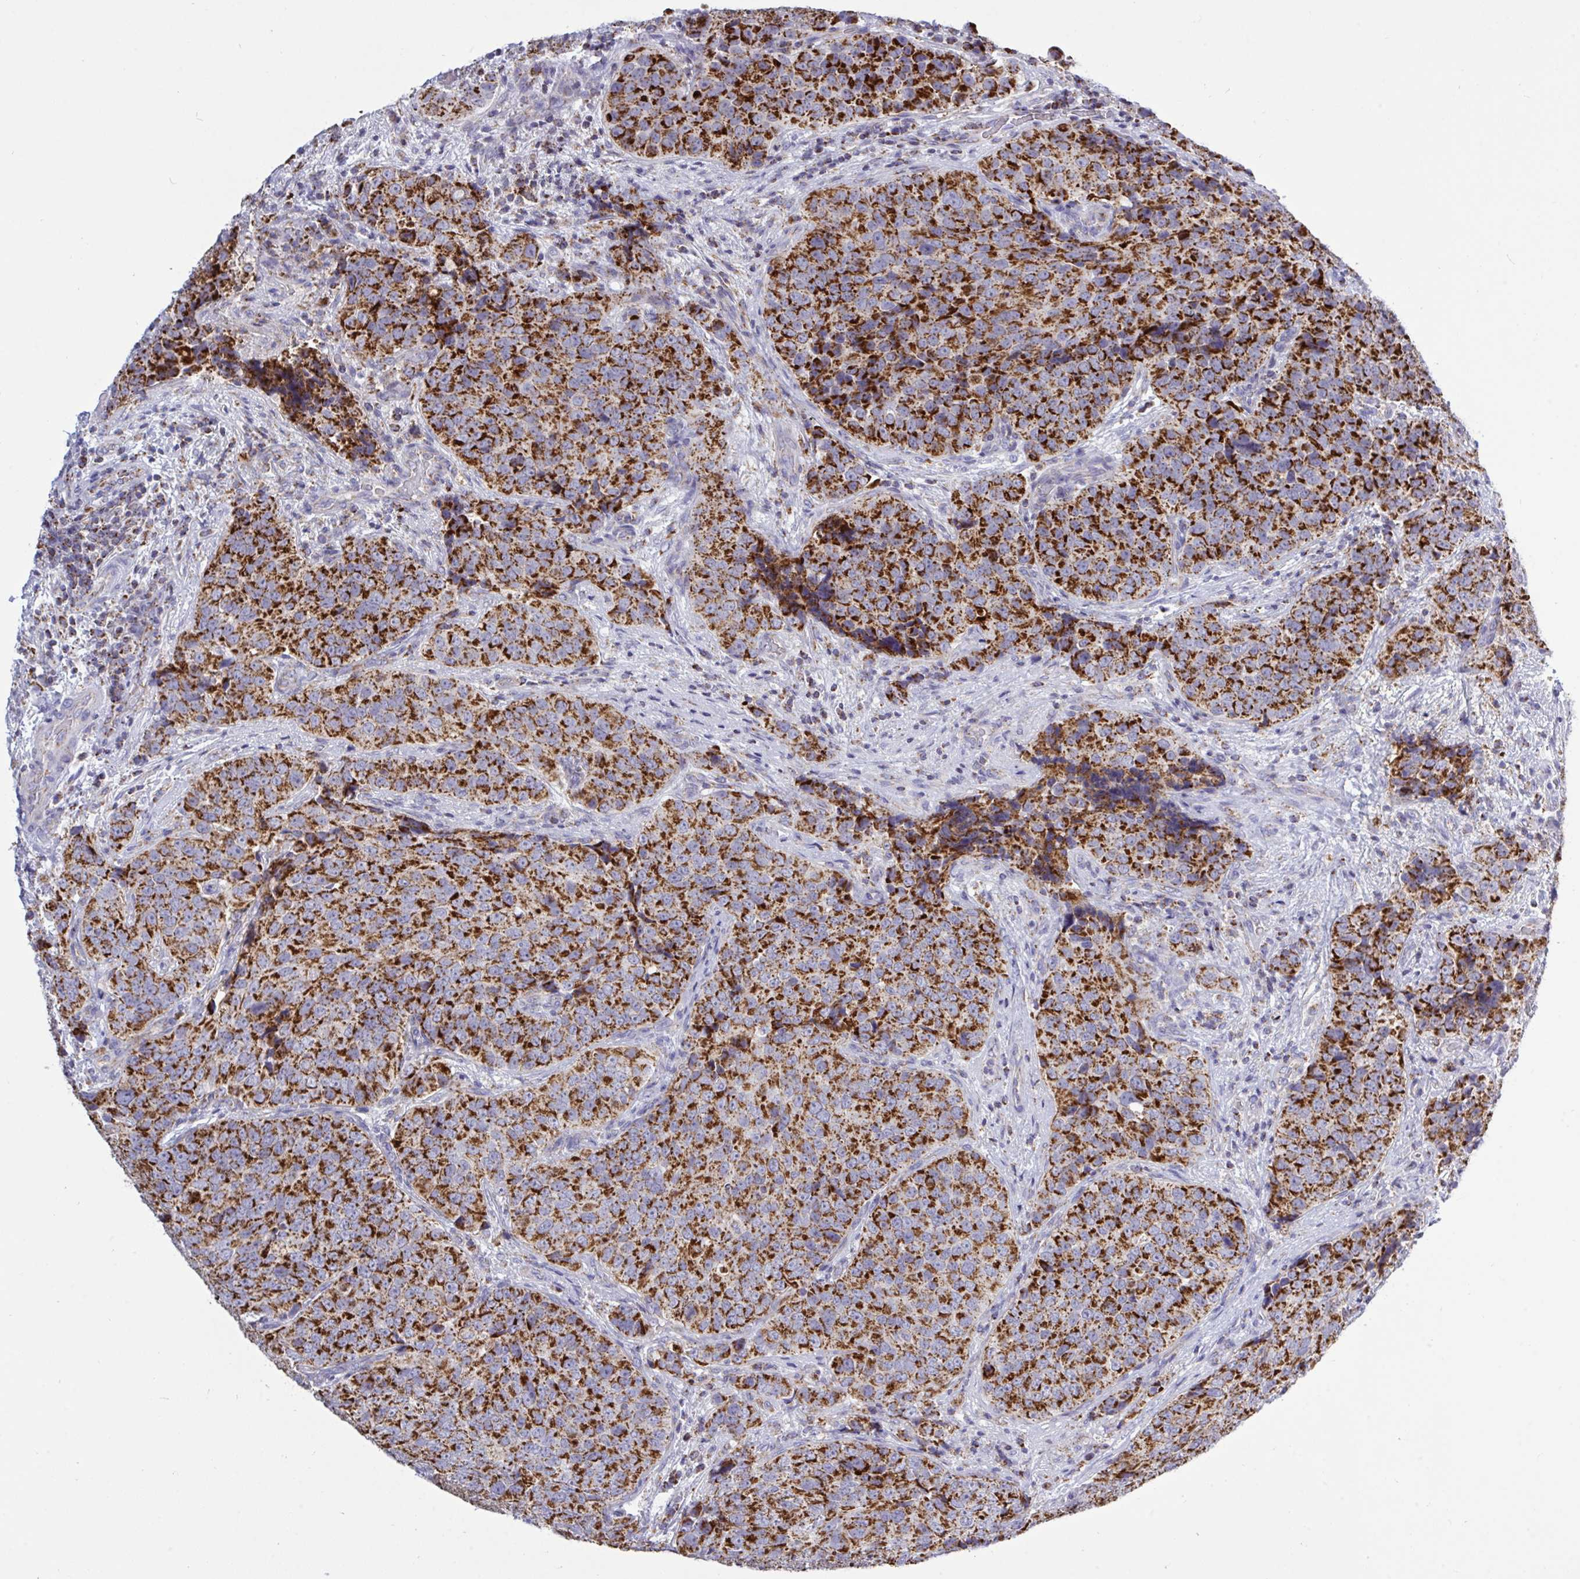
{"staining": {"intensity": "strong", "quantity": ">75%", "location": "cytoplasmic/membranous"}, "tissue": "urothelial cancer", "cell_type": "Tumor cells", "image_type": "cancer", "snomed": [{"axis": "morphology", "description": "Urothelial carcinoma, NOS"}, {"axis": "topography", "description": "Urinary bladder"}], "caption": "This is an image of immunohistochemistry (IHC) staining of urothelial cancer, which shows strong expression in the cytoplasmic/membranous of tumor cells.", "gene": "HSPE1", "patient": {"sex": "male", "age": 52}}